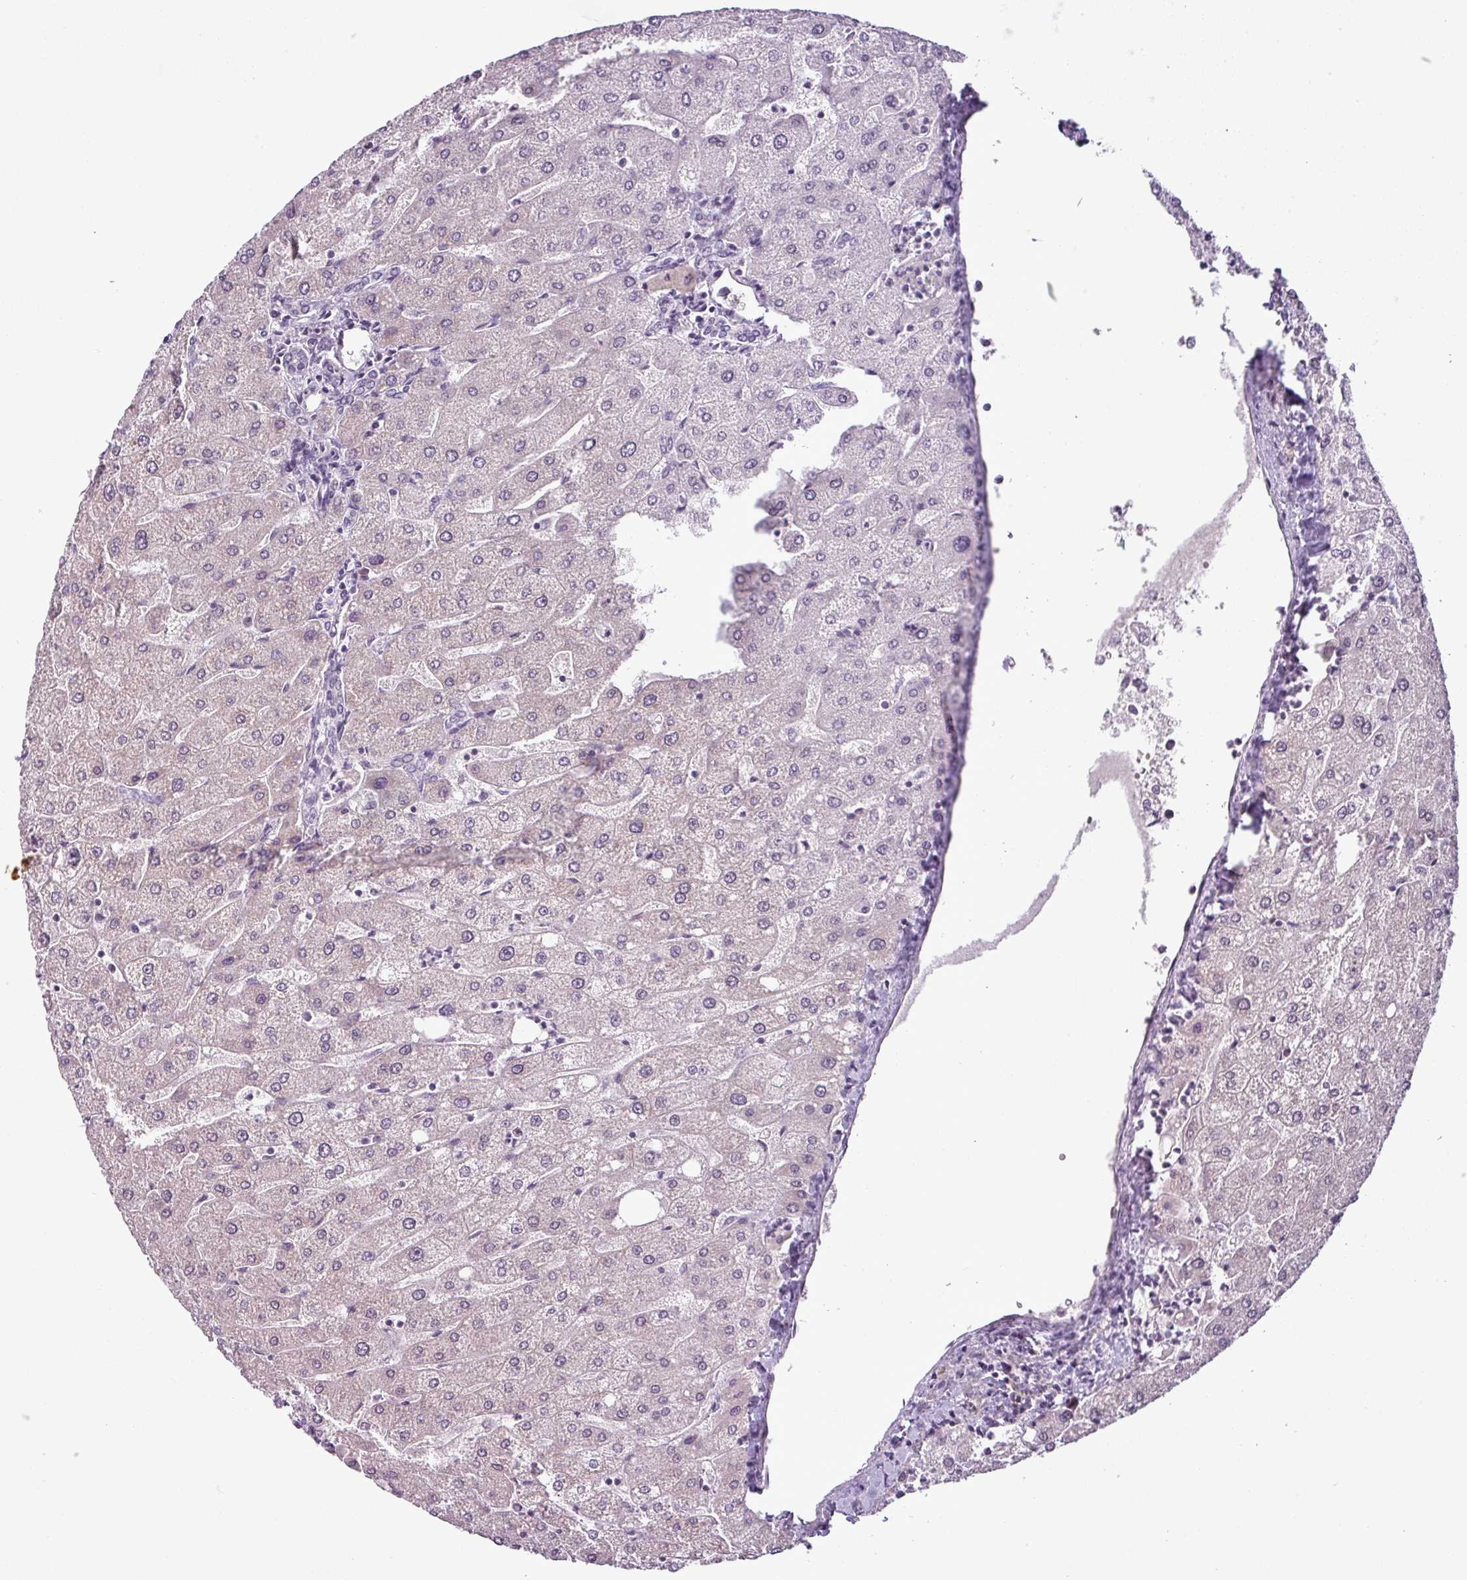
{"staining": {"intensity": "negative", "quantity": "none", "location": "none"}, "tissue": "liver", "cell_type": "Cholangiocytes", "image_type": "normal", "snomed": [{"axis": "morphology", "description": "Normal tissue, NOS"}, {"axis": "topography", "description": "Liver"}], "caption": "This is a histopathology image of immunohistochemistry (IHC) staining of normal liver, which shows no staining in cholangiocytes.", "gene": "OR52D1", "patient": {"sex": "male", "age": 67}}